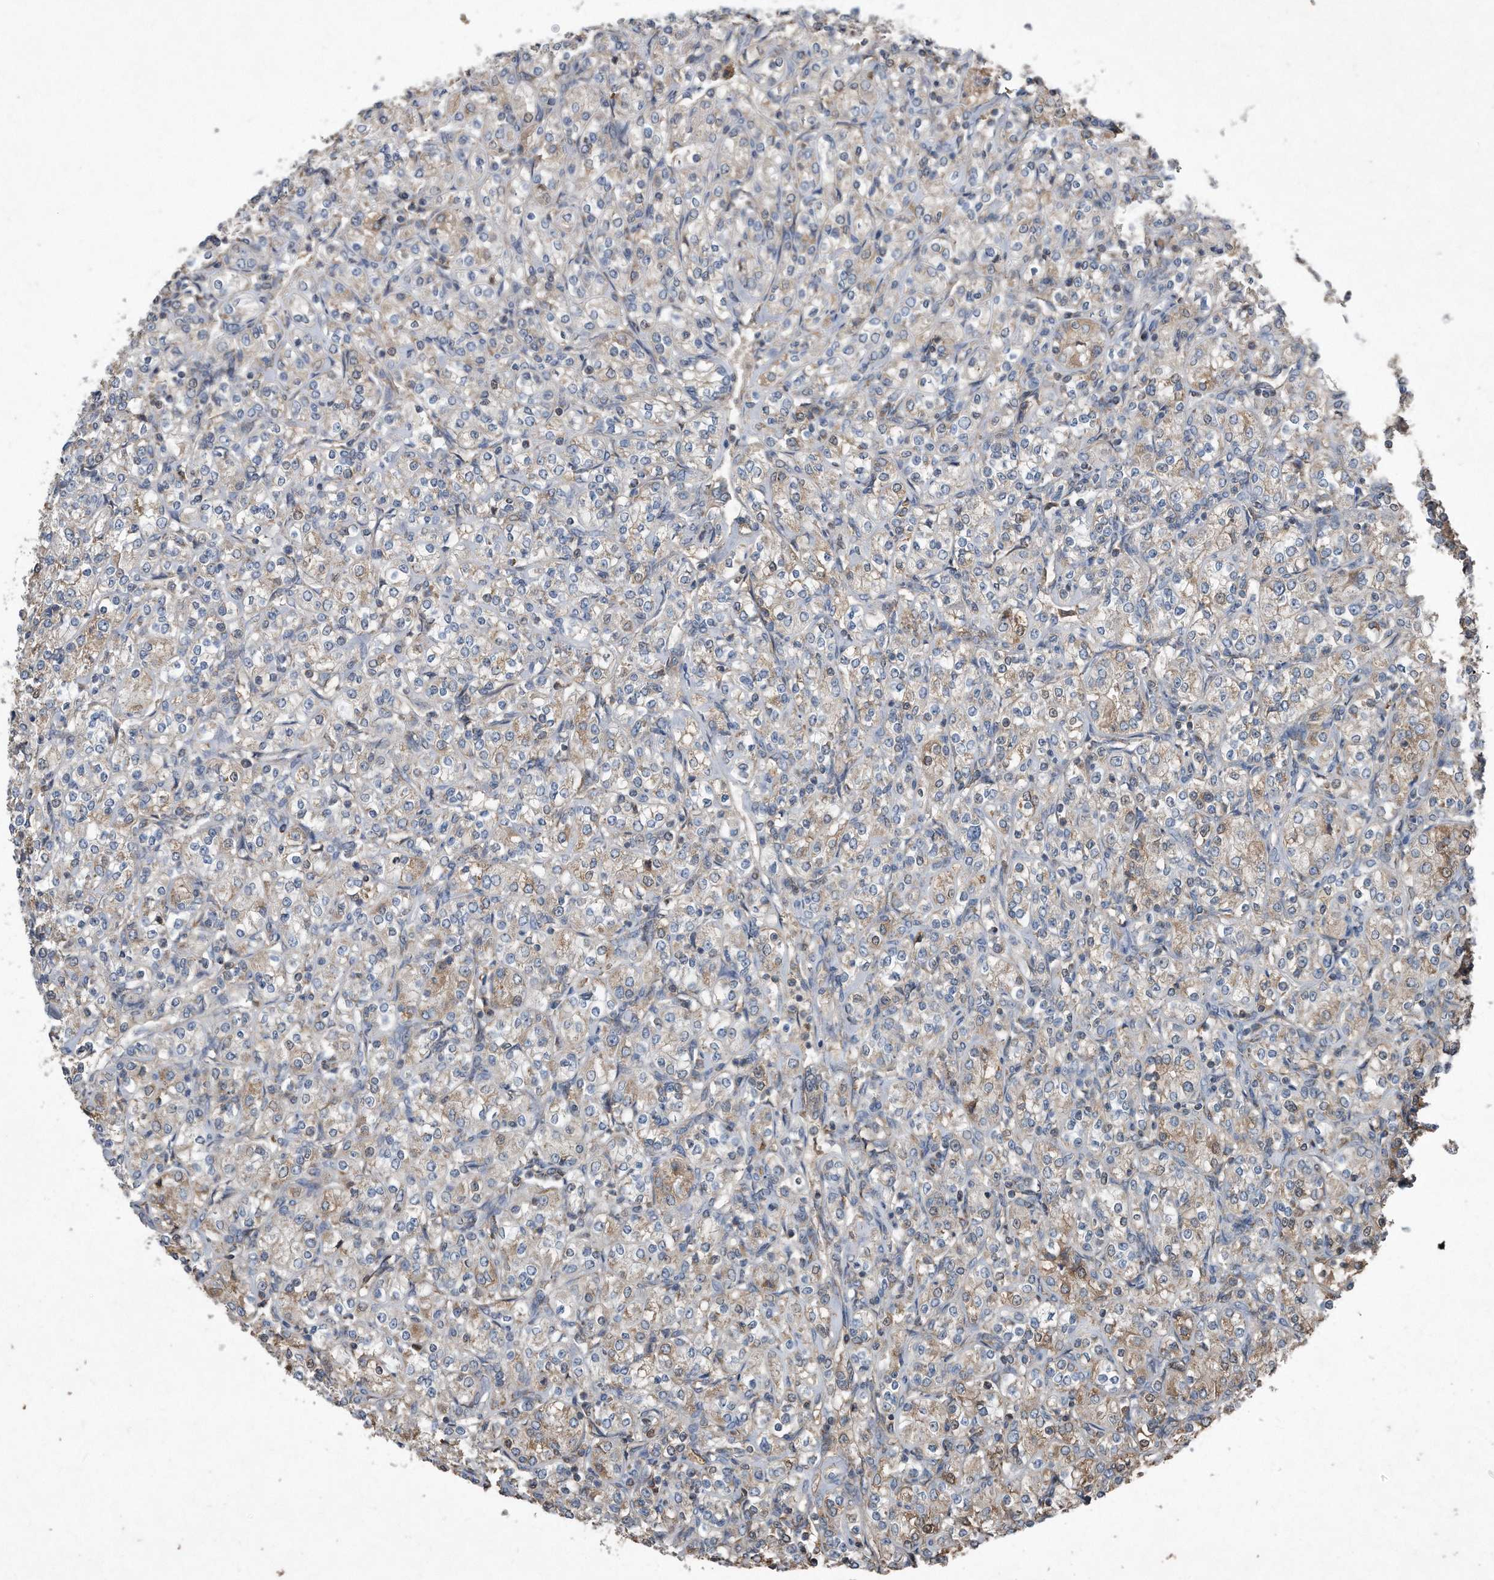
{"staining": {"intensity": "weak", "quantity": "<25%", "location": "cytoplasmic/membranous"}, "tissue": "renal cancer", "cell_type": "Tumor cells", "image_type": "cancer", "snomed": [{"axis": "morphology", "description": "Adenocarcinoma, NOS"}, {"axis": "topography", "description": "Kidney"}], "caption": "Protein analysis of renal cancer (adenocarcinoma) exhibits no significant positivity in tumor cells. The staining is performed using DAB brown chromogen with nuclei counter-stained in using hematoxylin.", "gene": "SDHA", "patient": {"sex": "male", "age": 77}}